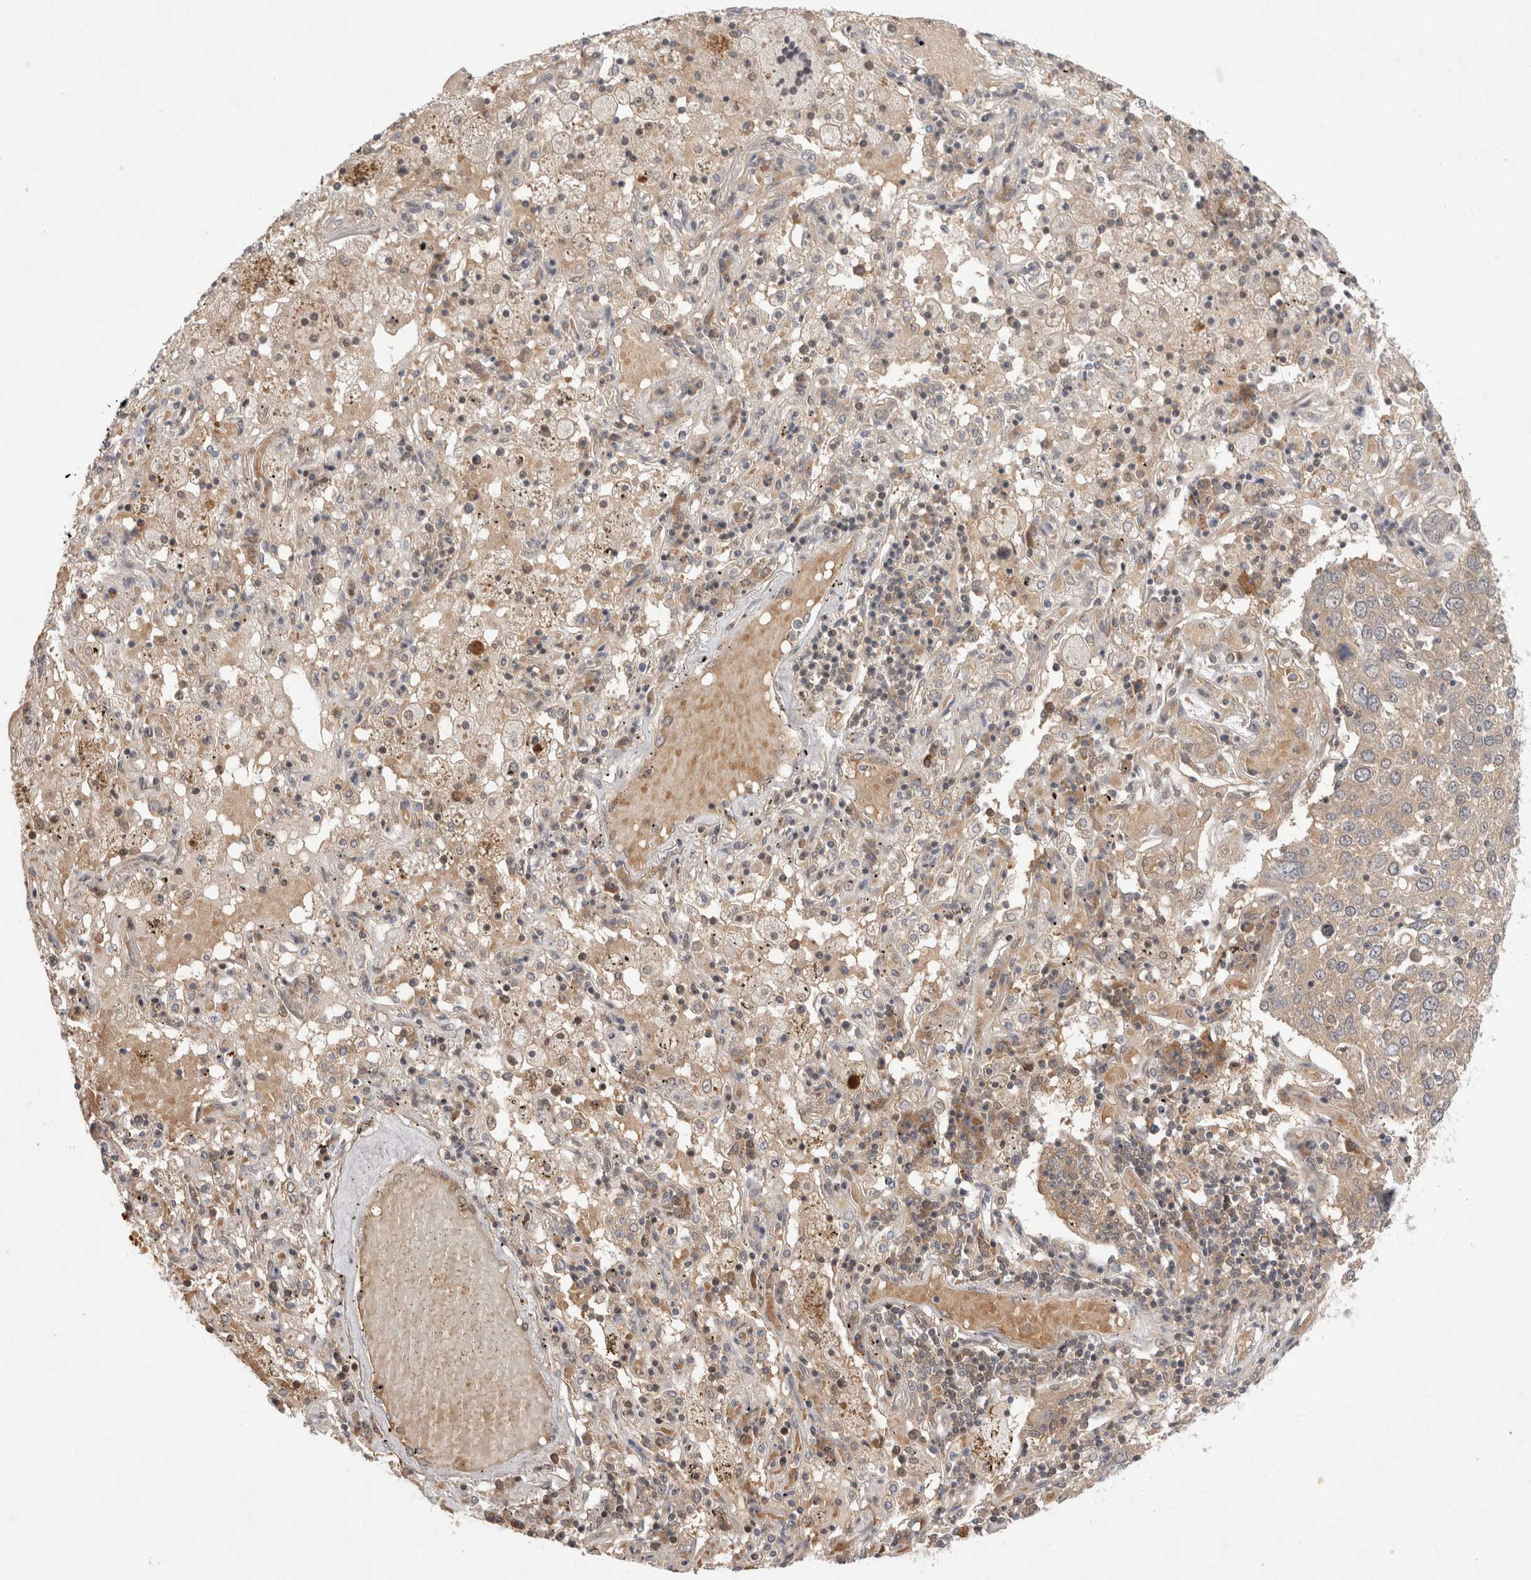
{"staining": {"intensity": "weak", "quantity": ">75%", "location": "cytoplasmic/membranous"}, "tissue": "lung cancer", "cell_type": "Tumor cells", "image_type": "cancer", "snomed": [{"axis": "morphology", "description": "Squamous cell carcinoma, NOS"}, {"axis": "topography", "description": "Lung"}], "caption": "Protein staining of lung squamous cell carcinoma tissue exhibits weak cytoplasmic/membranous positivity in approximately >75% of tumor cells. (DAB (3,3'-diaminobenzidine) = brown stain, brightfield microscopy at high magnification).", "gene": "EIF3E", "patient": {"sex": "male", "age": 65}}